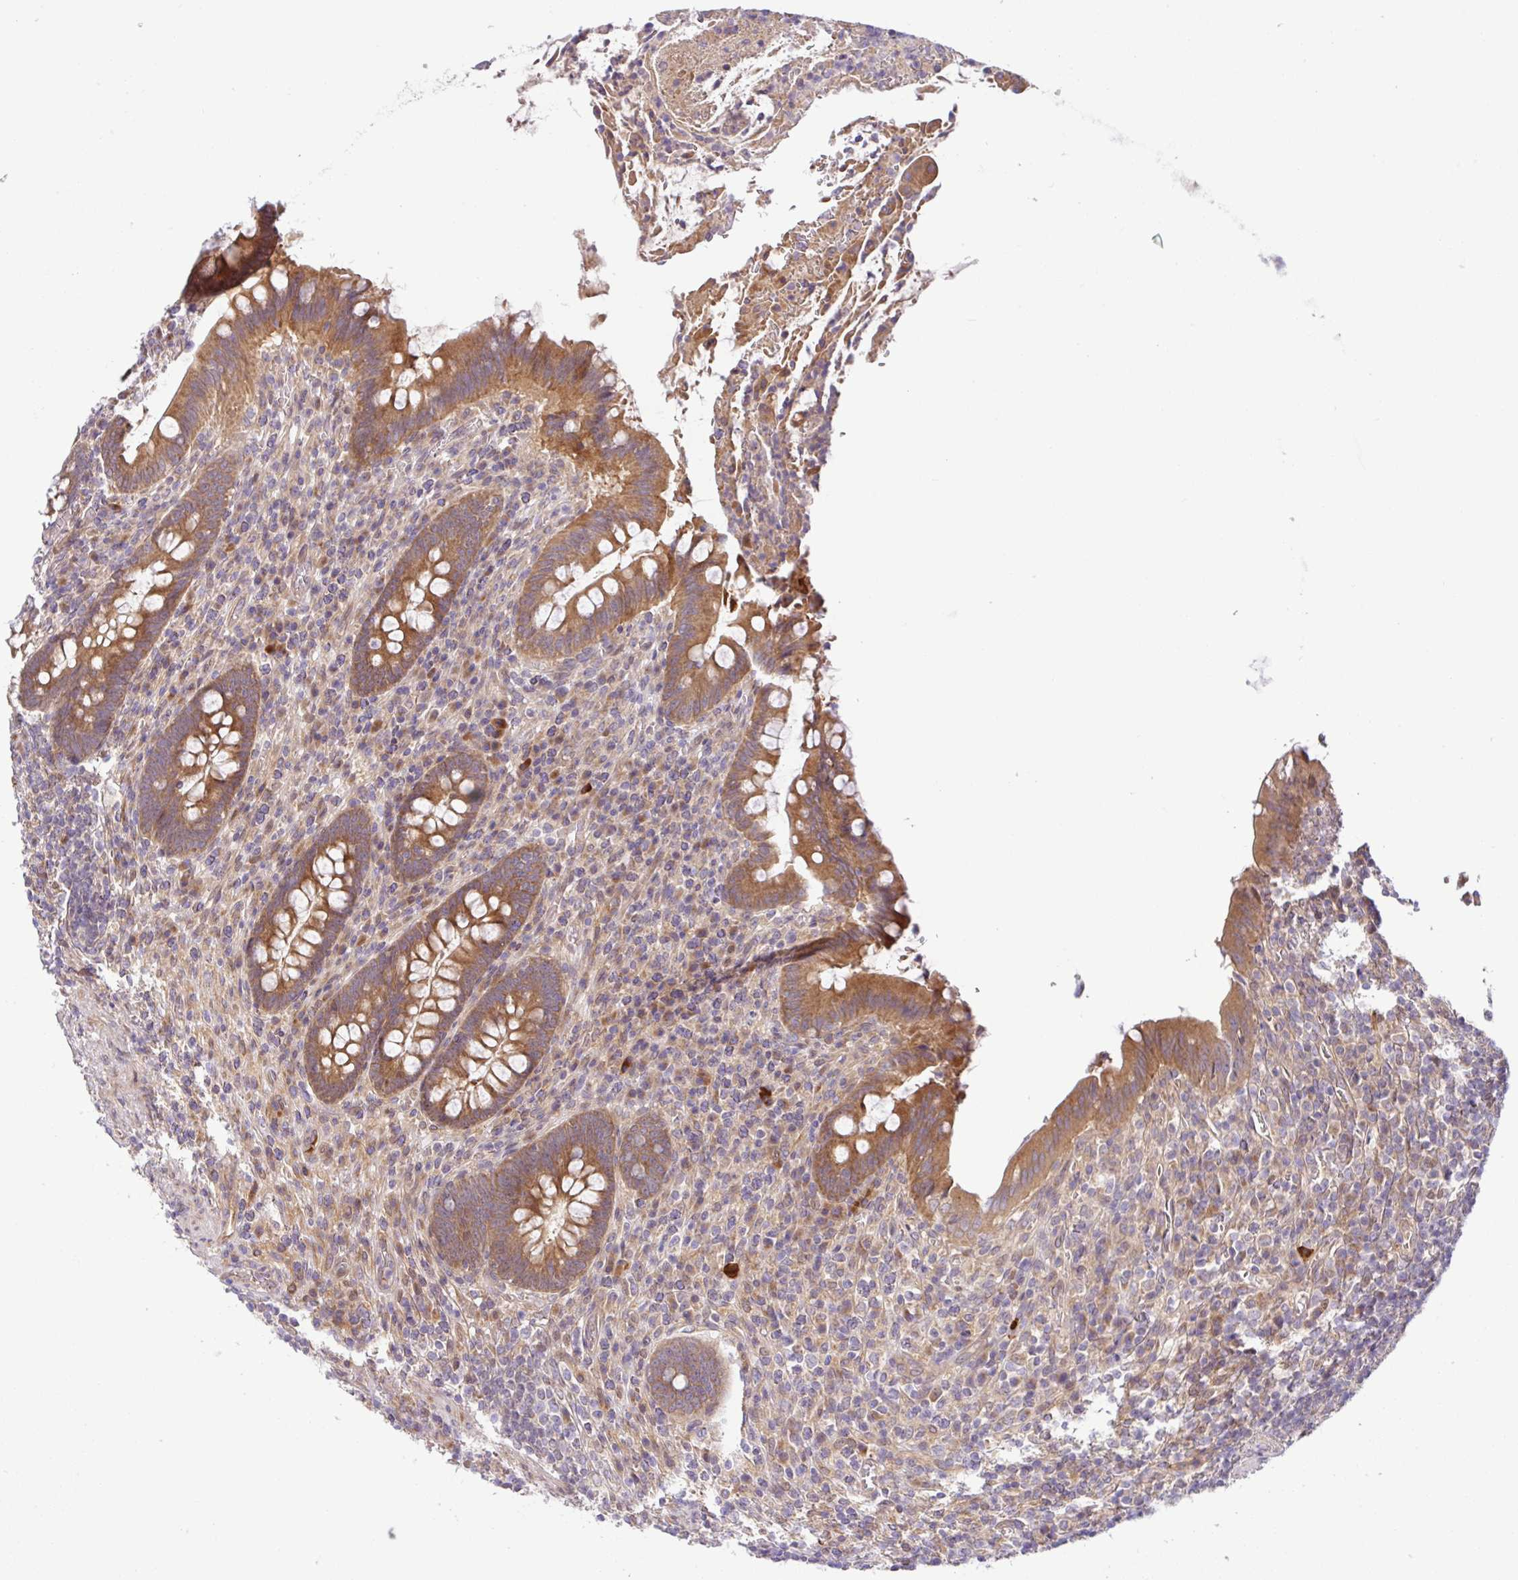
{"staining": {"intensity": "moderate", "quantity": ">75%", "location": "cytoplasmic/membranous"}, "tissue": "appendix", "cell_type": "Glandular cells", "image_type": "normal", "snomed": [{"axis": "morphology", "description": "Normal tissue, NOS"}, {"axis": "topography", "description": "Appendix"}], "caption": "Immunohistochemical staining of benign human appendix displays moderate cytoplasmic/membranous protein expression in approximately >75% of glandular cells.", "gene": "UBE4A", "patient": {"sex": "female", "age": 43}}